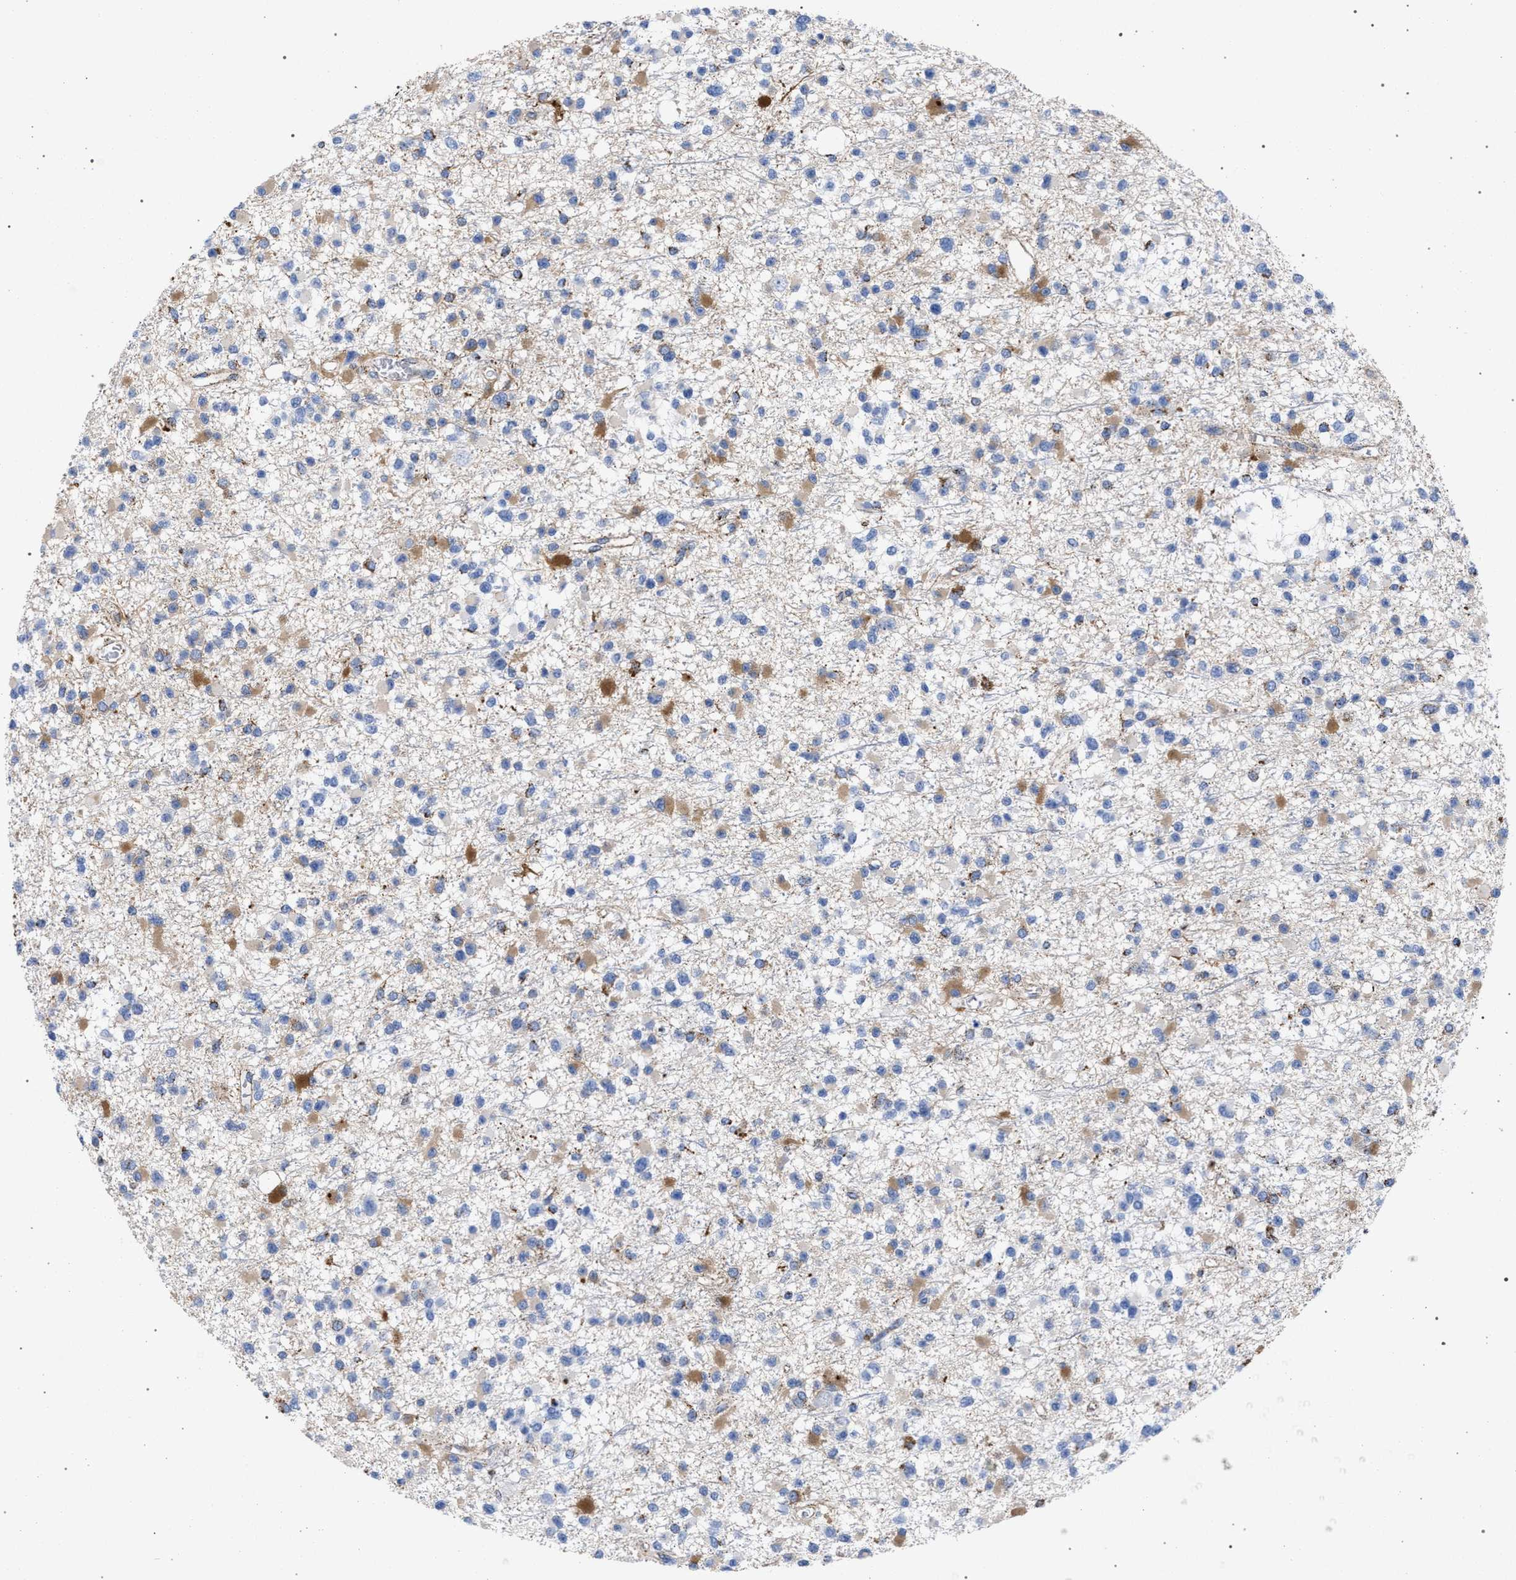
{"staining": {"intensity": "moderate", "quantity": "<25%", "location": "cytoplasmic/membranous"}, "tissue": "glioma", "cell_type": "Tumor cells", "image_type": "cancer", "snomed": [{"axis": "morphology", "description": "Glioma, malignant, Low grade"}, {"axis": "topography", "description": "Brain"}], "caption": "Brown immunohistochemical staining in human malignant glioma (low-grade) reveals moderate cytoplasmic/membranous expression in about <25% of tumor cells. Nuclei are stained in blue.", "gene": "ACADS", "patient": {"sex": "female", "age": 22}}